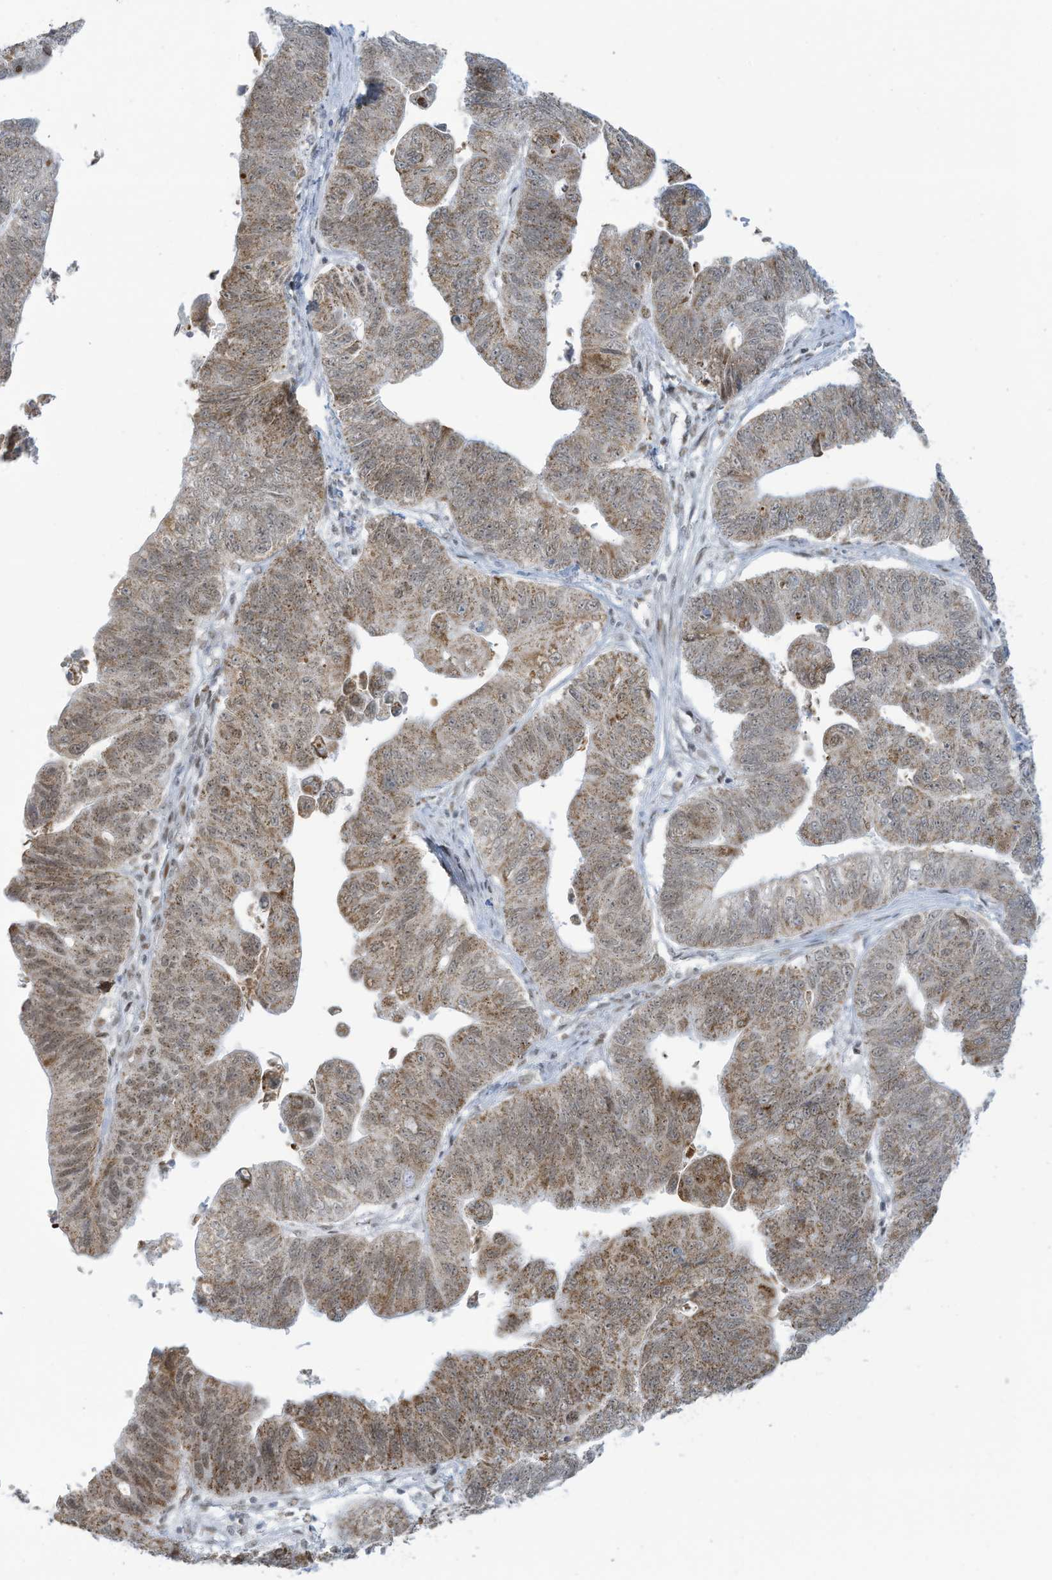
{"staining": {"intensity": "moderate", "quantity": ">75%", "location": "cytoplasmic/membranous,nuclear"}, "tissue": "stomach cancer", "cell_type": "Tumor cells", "image_type": "cancer", "snomed": [{"axis": "morphology", "description": "Adenocarcinoma, NOS"}, {"axis": "topography", "description": "Stomach"}], "caption": "The micrograph shows immunohistochemical staining of stomach cancer. There is moderate cytoplasmic/membranous and nuclear positivity is present in approximately >75% of tumor cells.", "gene": "ECT2L", "patient": {"sex": "male", "age": 59}}